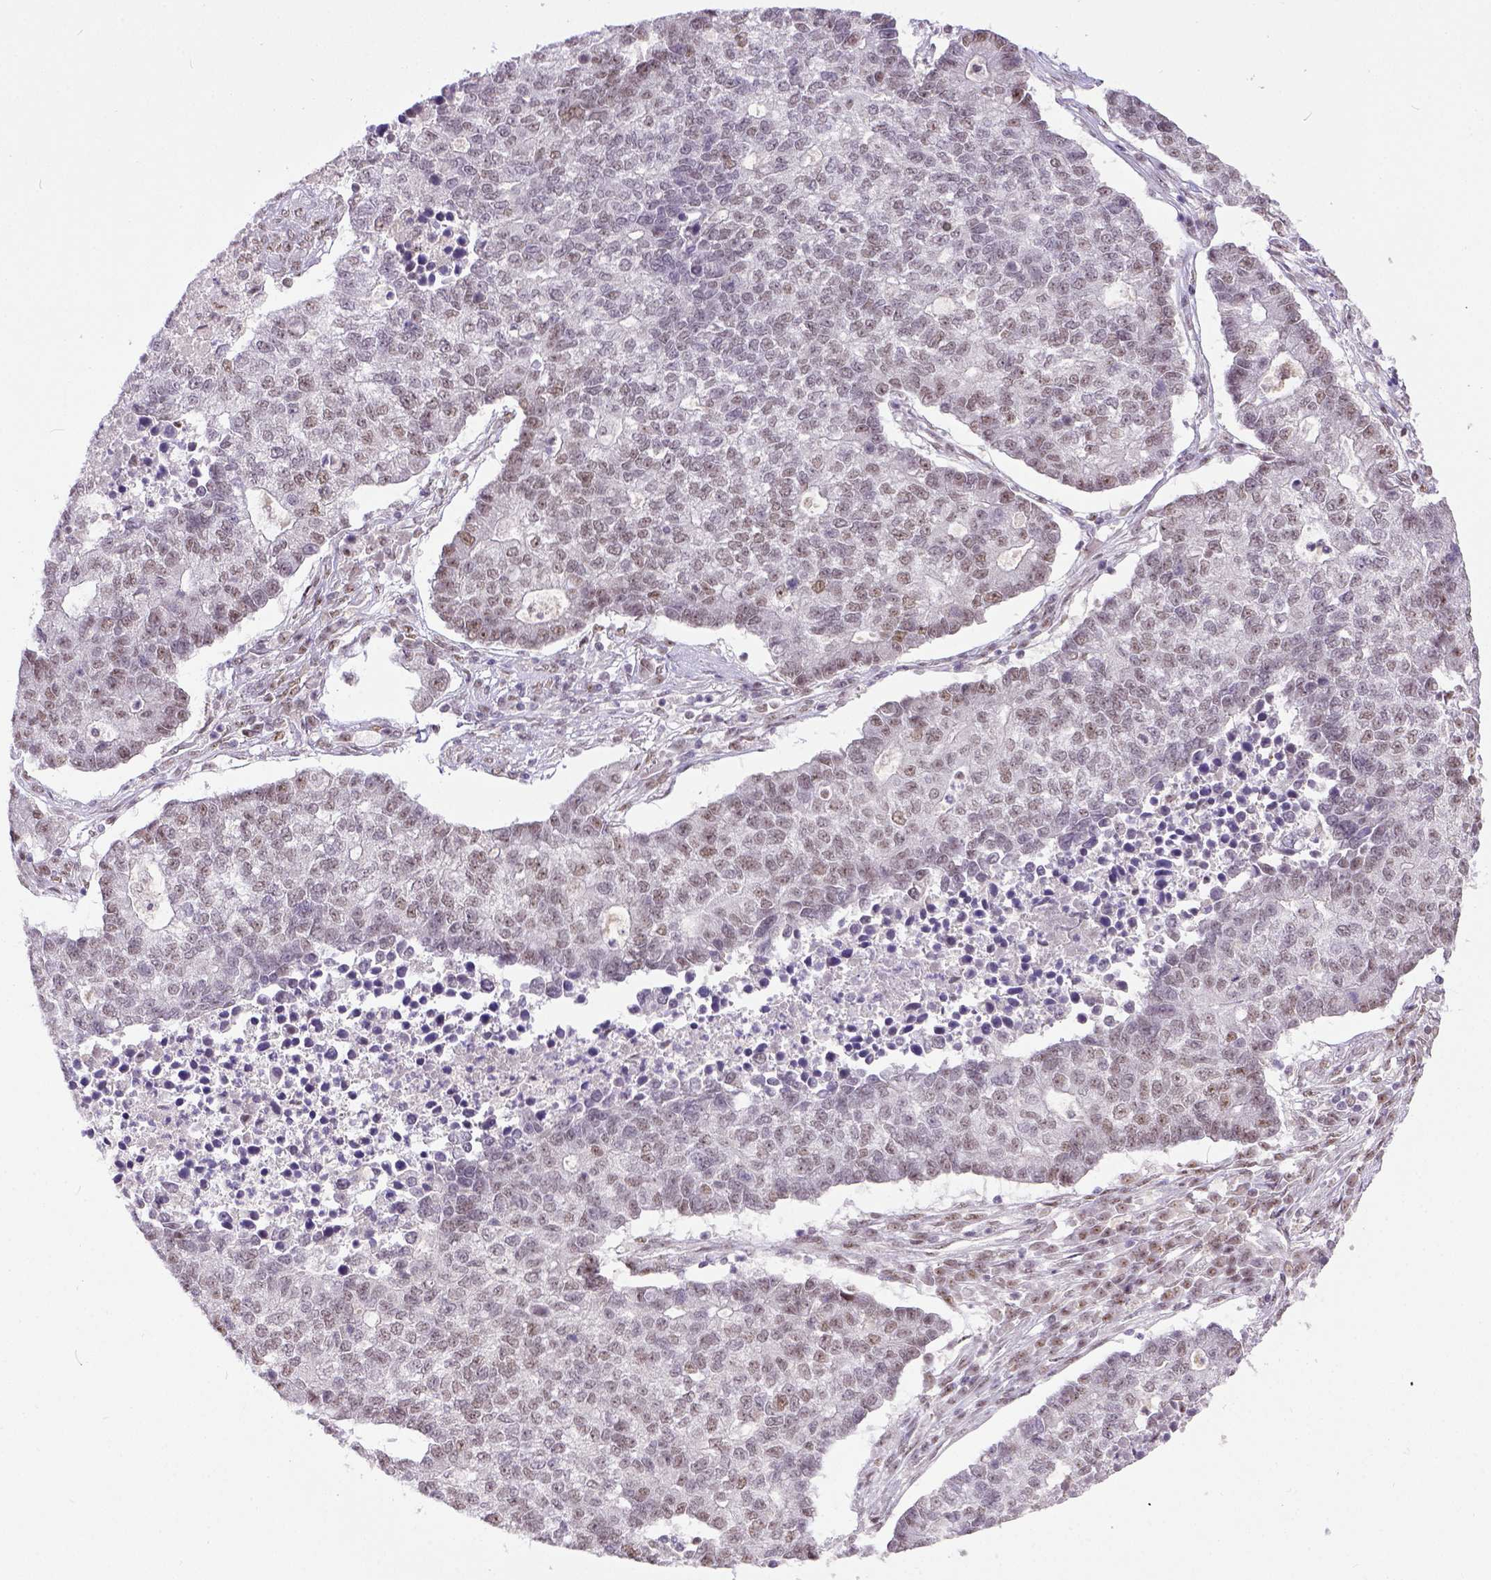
{"staining": {"intensity": "weak", "quantity": "25%-75%", "location": "nuclear"}, "tissue": "lung cancer", "cell_type": "Tumor cells", "image_type": "cancer", "snomed": [{"axis": "morphology", "description": "Adenocarcinoma, NOS"}, {"axis": "topography", "description": "Lung"}], "caption": "Protein staining demonstrates weak nuclear staining in approximately 25%-75% of tumor cells in lung cancer (adenocarcinoma). Ihc stains the protein in brown and the nuclei are stained blue.", "gene": "ERCC1", "patient": {"sex": "male", "age": 57}}